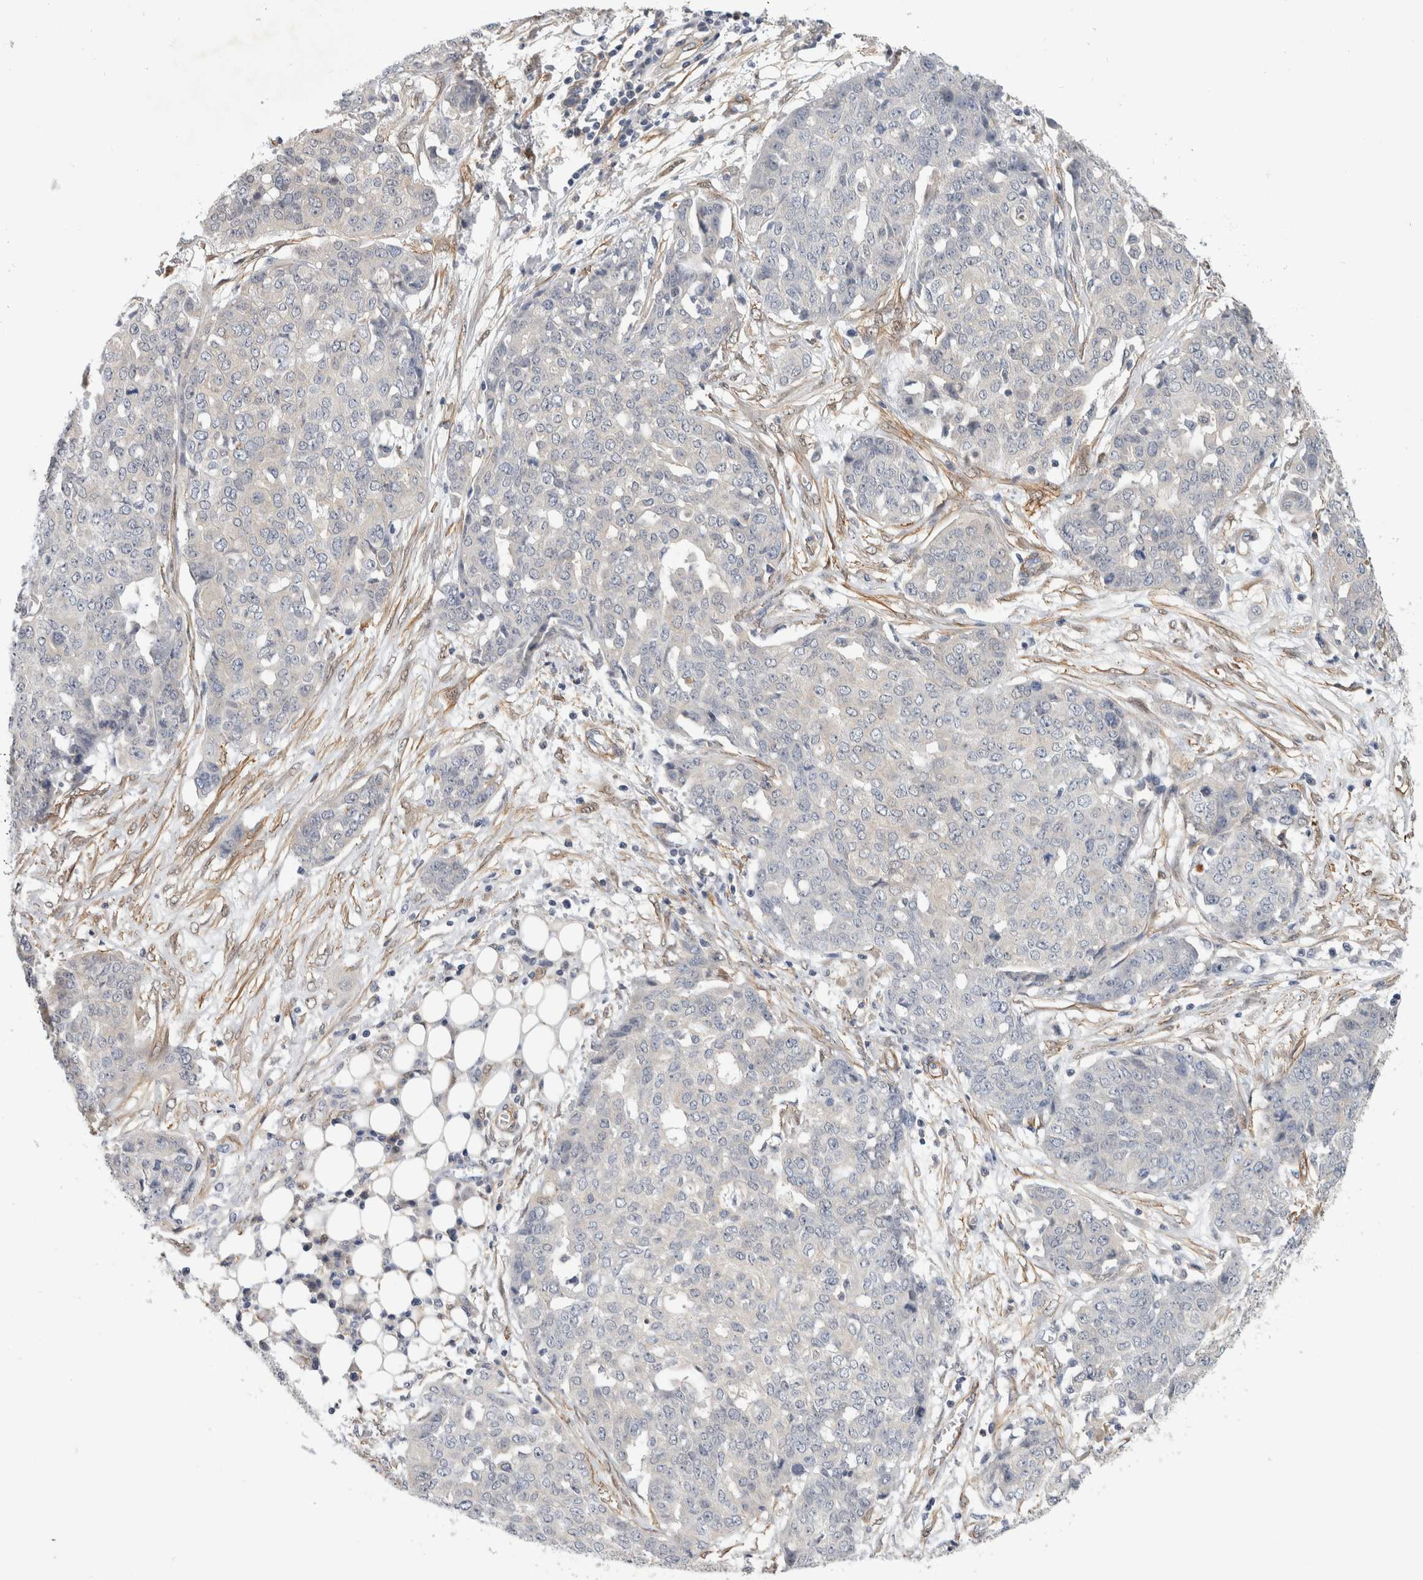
{"staining": {"intensity": "negative", "quantity": "none", "location": "none"}, "tissue": "ovarian cancer", "cell_type": "Tumor cells", "image_type": "cancer", "snomed": [{"axis": "morphology", "description": "Cystadenocarcinoma, serous, NOS"}, {"axis": "topography", "description": "Soft tissue"}, {"axis": "topography", "description": "Ovary"}], "caption": "Immunohistochemical staining of human ovarian cancer (serous cystadenocarcinoma) exhibits no significant positivity in tumor cells.", "gene": "PGM1", "patient": {"sex": "female", "age": 57}}